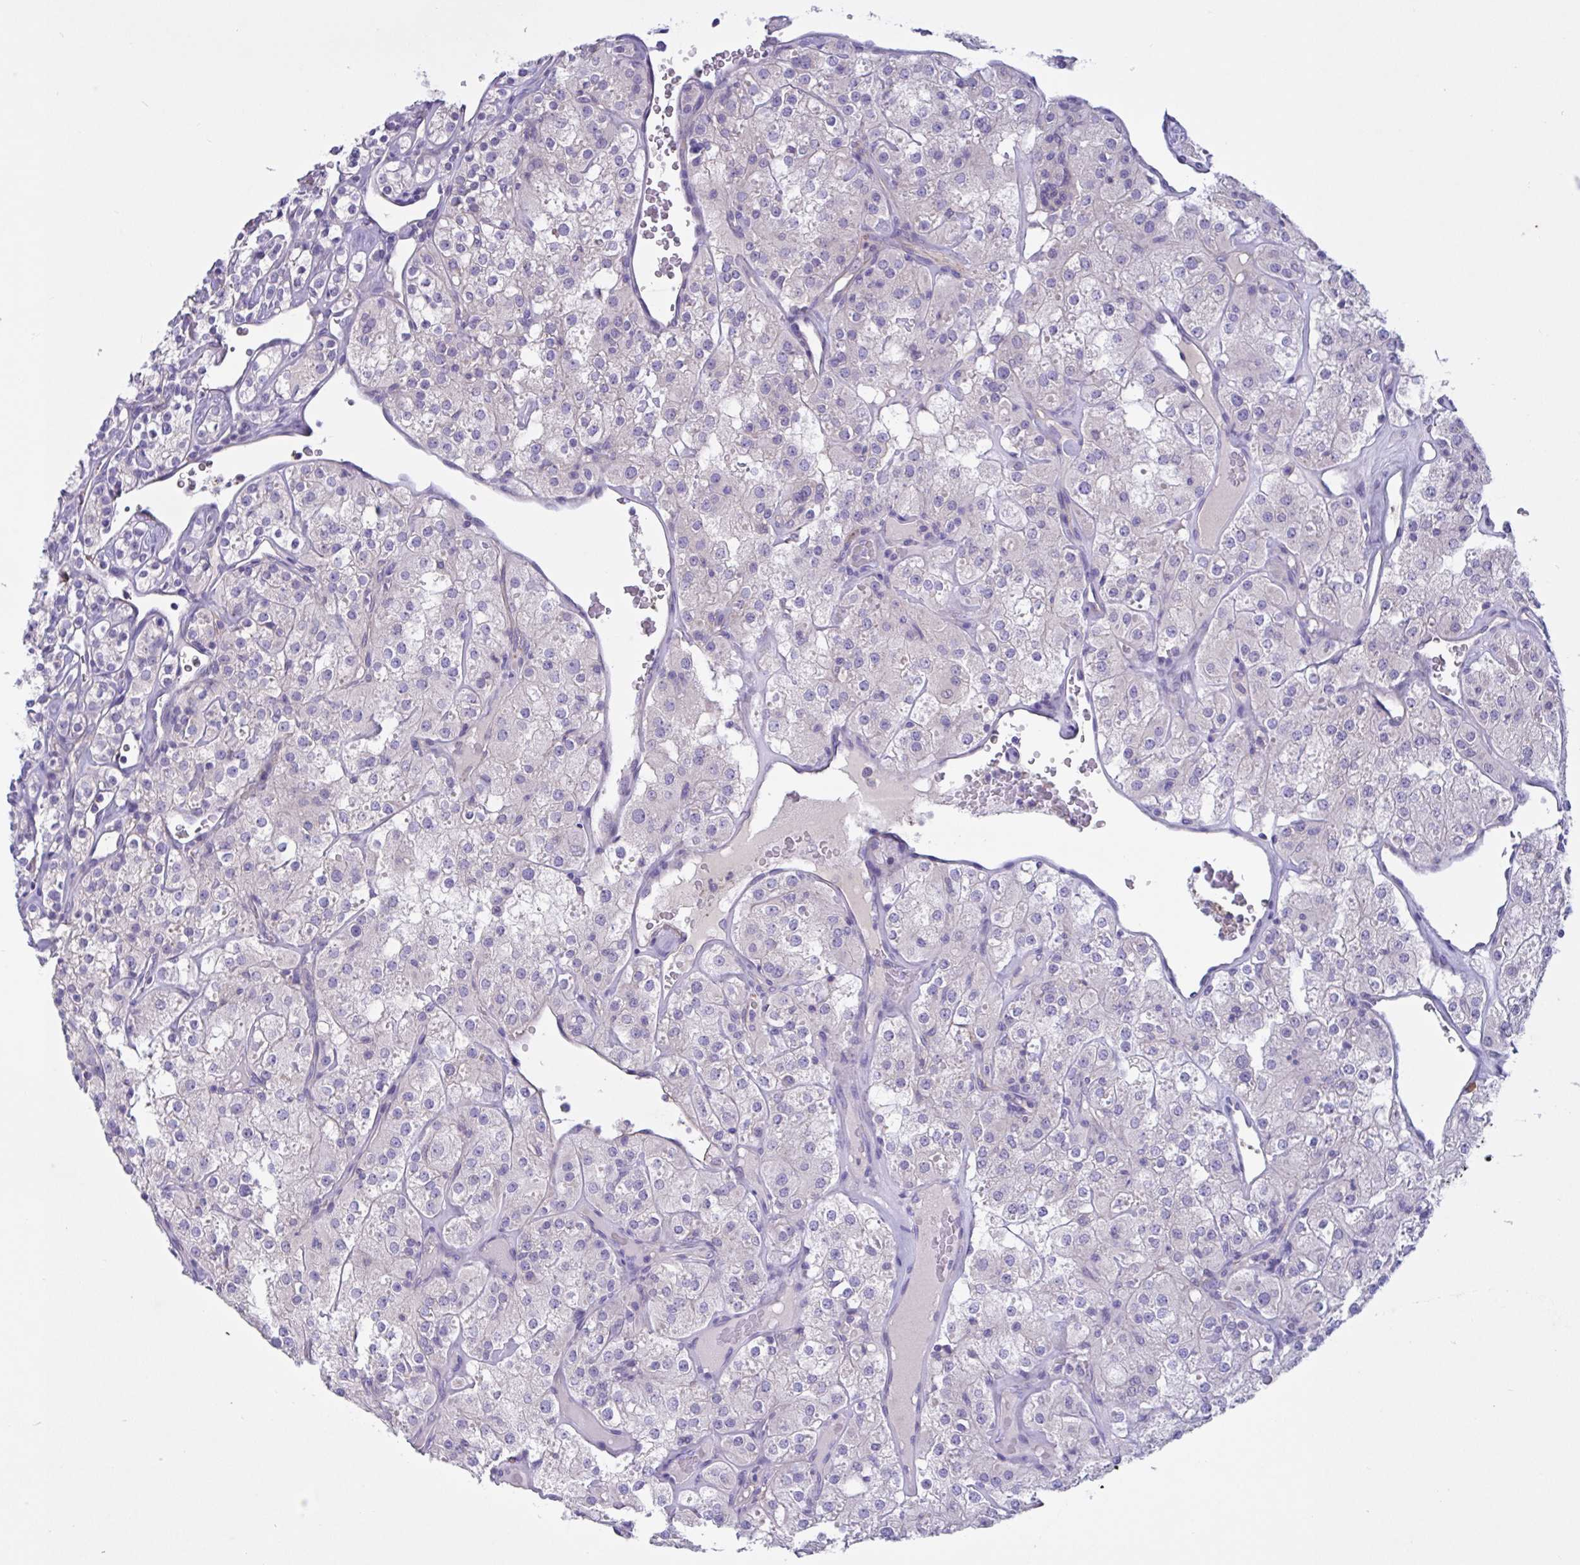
{"staining": {"intensity": "negative", "quantity": "none", "location": "none"}, "tissue": "renal cancer", "cell_type": "Tumor cells", "image_type": "cancer", "snomed": [{"axis": "morphology", "description": "Adenocarcinoma, NOS"}, {"axis": "topography", "description": "Kidney"}], "caption": "A micrograph of adenocarcinoma (renal) stained for a protein shows no brown staining in tumor cells. (DAB immunohistochemistry with hematoxylin counter stain).", "gene": "SLC66A1", "patient": {"sex": "male", "age": 77}}